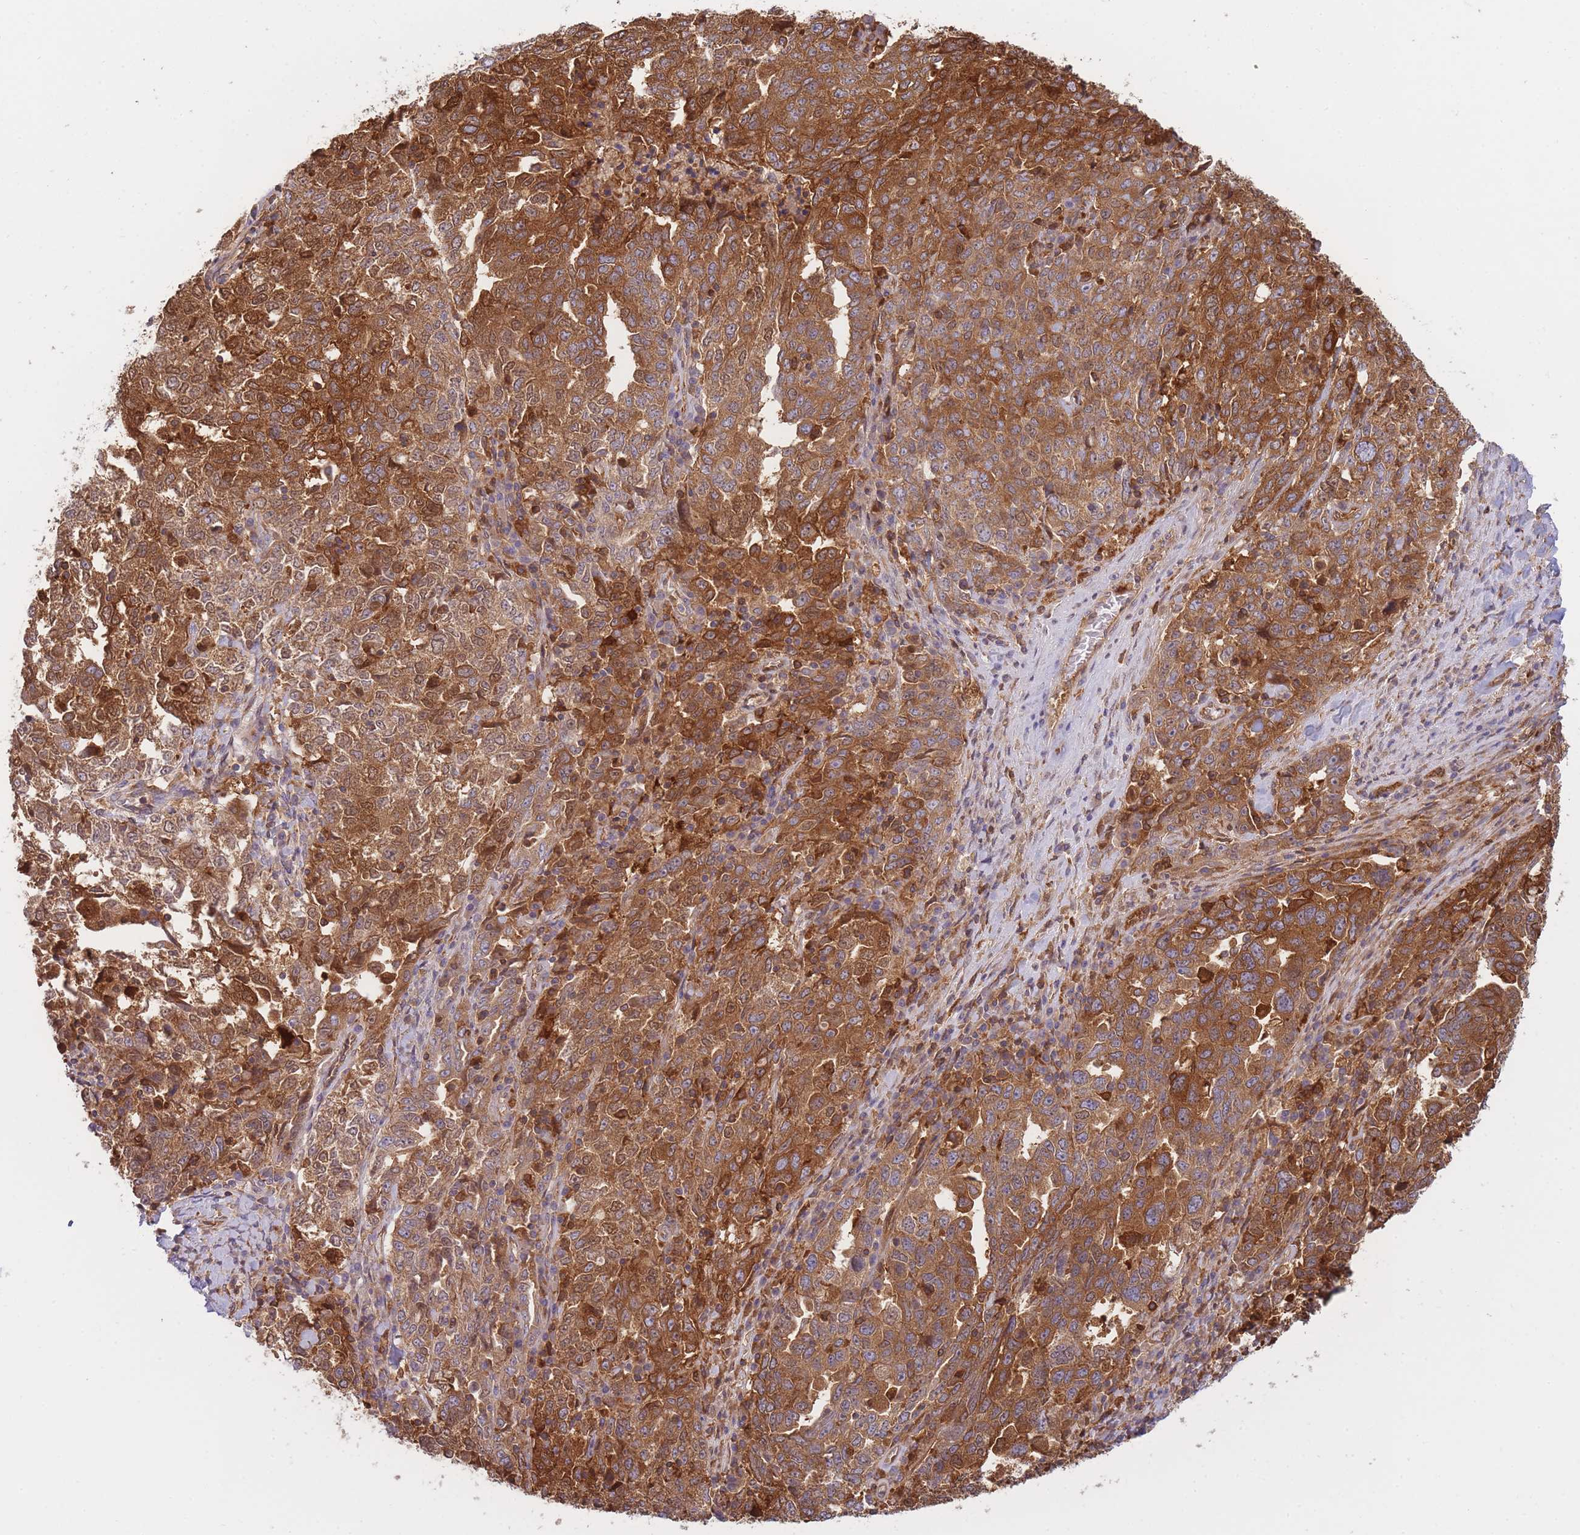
{"staining": {"intensity": "strong", "quantity": ">75%", "location": "cytoplasmic/membranous"}, "tissue": "ovarian cancer", "cell_type": "Tumor cells", "image_type": "cancer", "snomed": [{"axis": "morphology", "description": "Carcinoma, endometroid"}, {"axis": "topography", "description": "Ovary"}], "caption": "Protein positivity by immunohistochemistry displays strong cytoplasmic/membranous staining in approximately >75% of tumor cells in ovarian cancer (endometroid carcinoma).", "gene": "SLC4A9", "patient": {"sex": "female", "age": 62}}